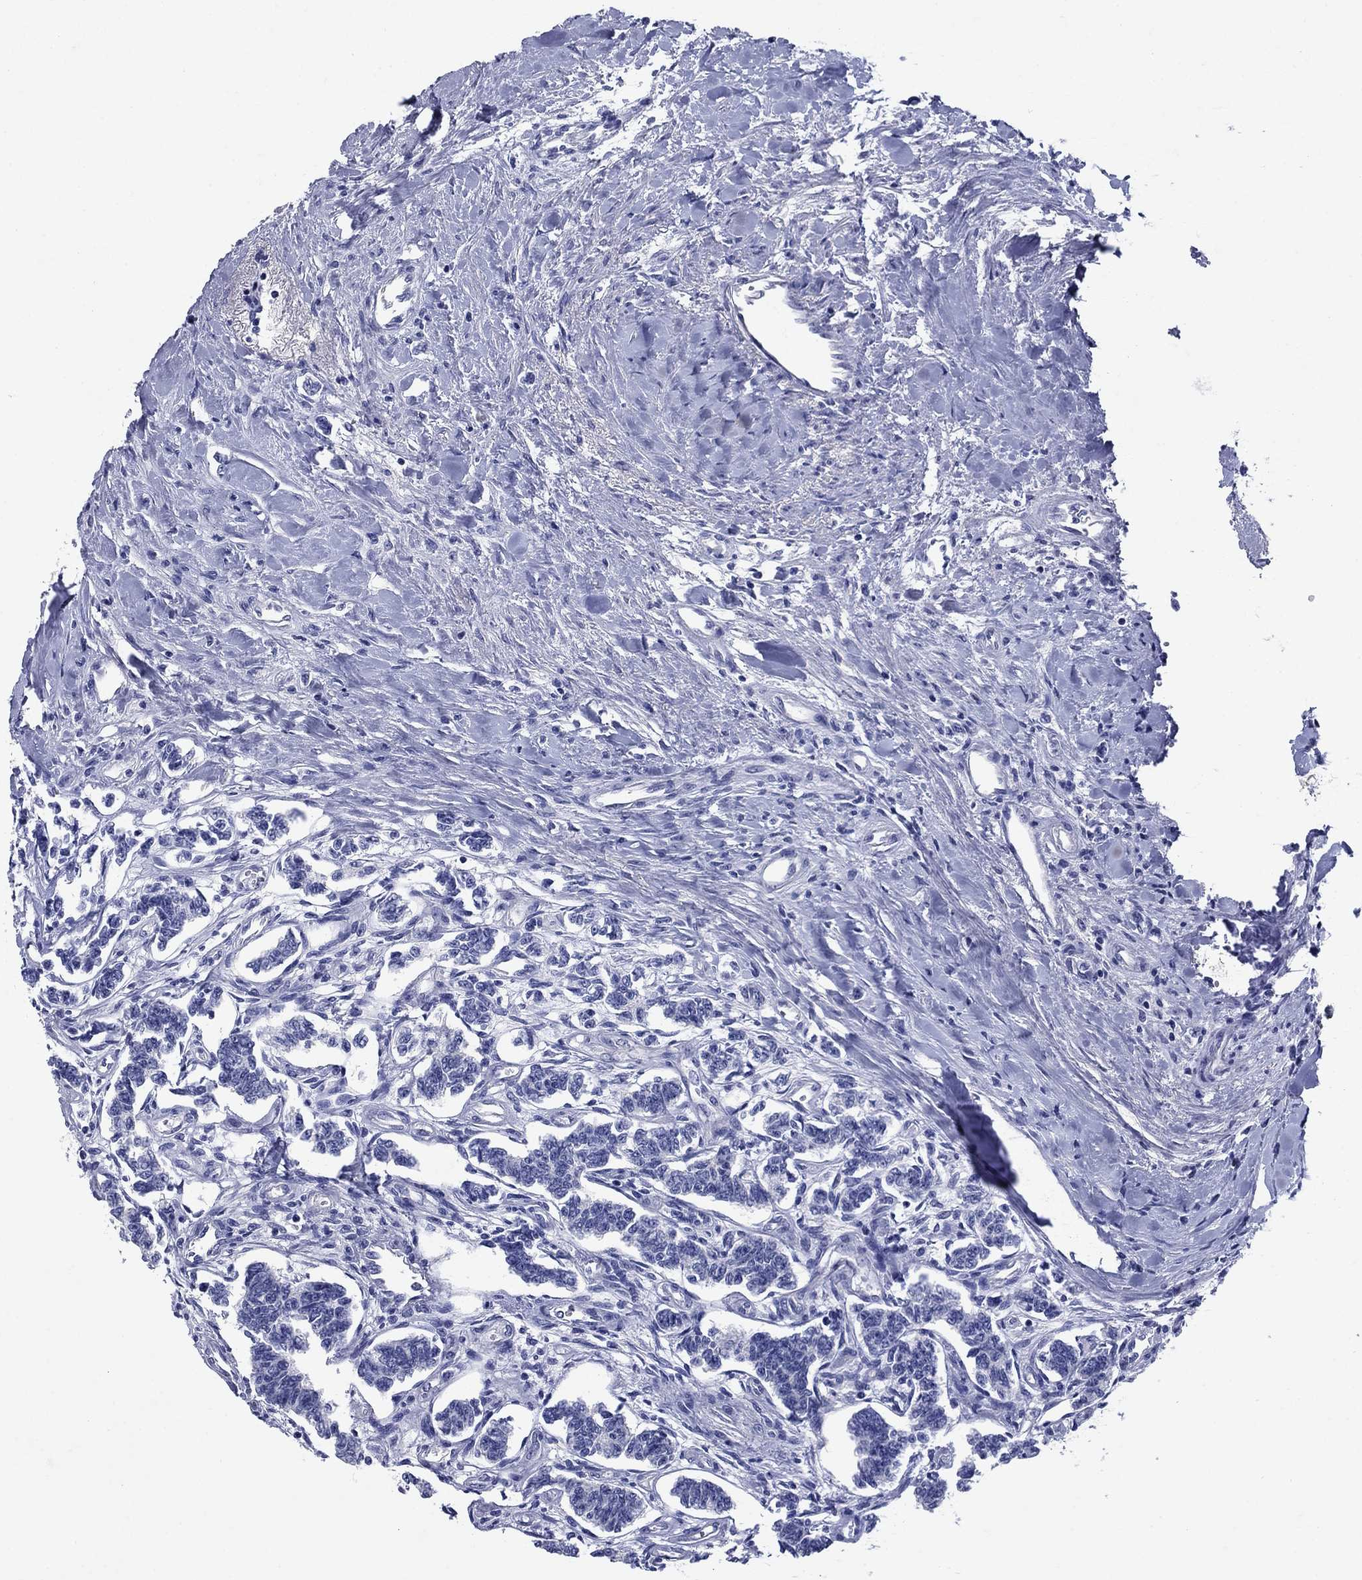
{"staining": {"intensity": "negative", "quantity": "none", "location": "none"}, "tissue": "carcinoid", "cell_type": "Tumor cells", "image_type": "cancer", "snomed": [{"axis": "morphology", "description": "Carcinoid, malignant, NOS"}, {"axis": "topography", "description": "Kidney"}], "caption": "A high-resolution image shows IHC staining of carcinoid, which displays no significant staining in tumor cells. (Stains: DAB (3,3'-diaminobenzidine) immunohistochemistry with hematoxylin counter stain, Microscopy: brightfield microscopy at high magnification).", "gene": "SULT2B1", "patient": {"sex": "female", "age": 41}}